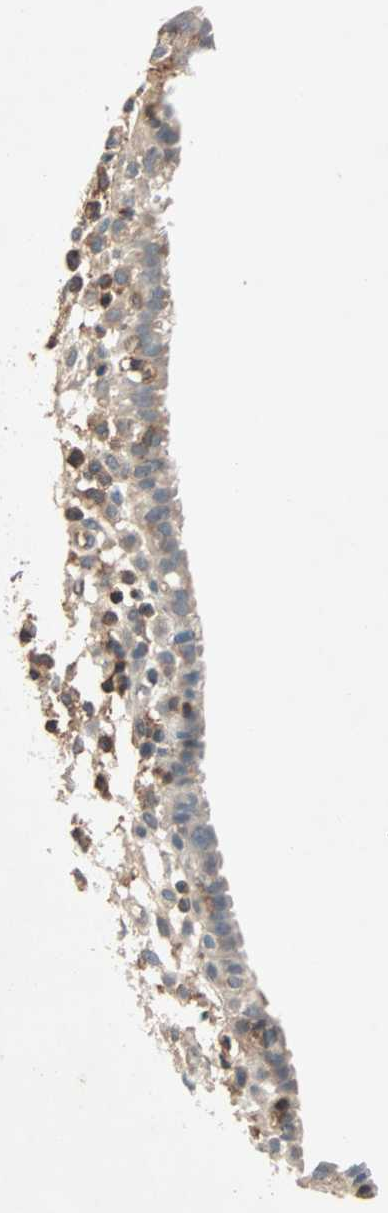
{"staining": {"intensity": "moderate", "quantity": ">75%", "location": "cytoplasmic/membranous"}, "tissue": "endometrium", "cell_type": "Cells in endometrial stroma", "image_type": "normal", "snomed": [{"axis": "morphology", "description": "Normal tissue, NOS"}, {"axis": "topography", "description": "Endometrium"}], "caption": "Brown immunohistochemical staining in normal human endometrium exhibits moderate cytoplasmic/membranous staining in about >75% of cells in endometrial stroma.", "gene": "TEC", "patient": {"sex": "female", "age": 72}}